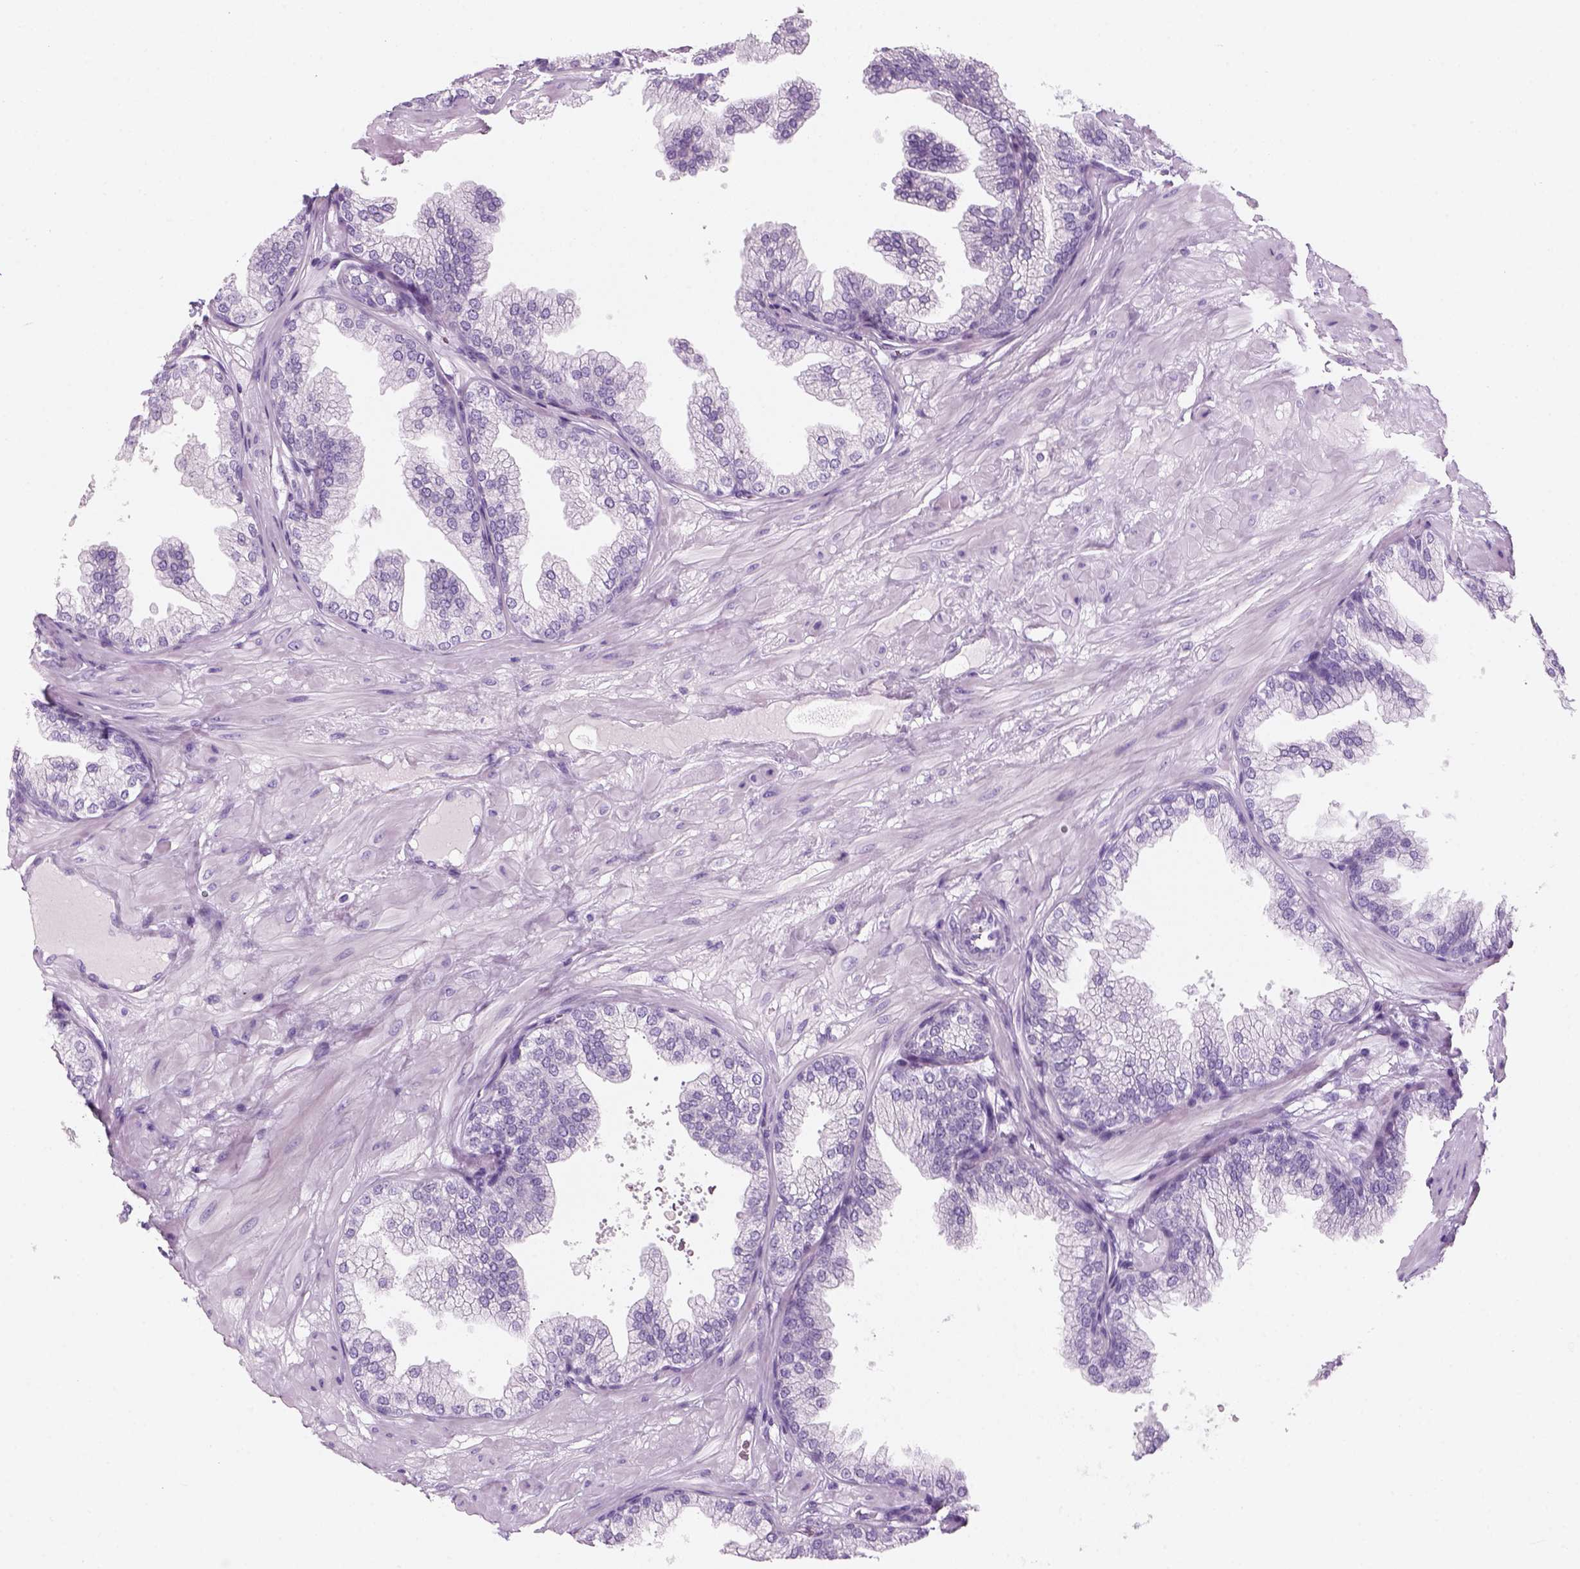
{"staining": {"intensity": "negative", "quantity": "none", "location": "none"}, "tissue": "prostate", "cell_type": "Glandular cells", "image_type": "normal", "snomed": [{"axis": "morphology", "description": "Normal tissue, NOS"}, {"axis": "topography", "description": "Prostate"}], "caption": "DAB (3,3'-diaminobenzidine) immunohistochemical staining of unremarkable human prostate displays no significant positivity in glandular cells. The staining is performed using DAB brown chromogen with nuclei counter-stained in using hematoxylin.", "gene": "KRTAP11", "patient": {"sex": "male", "age": 37}}